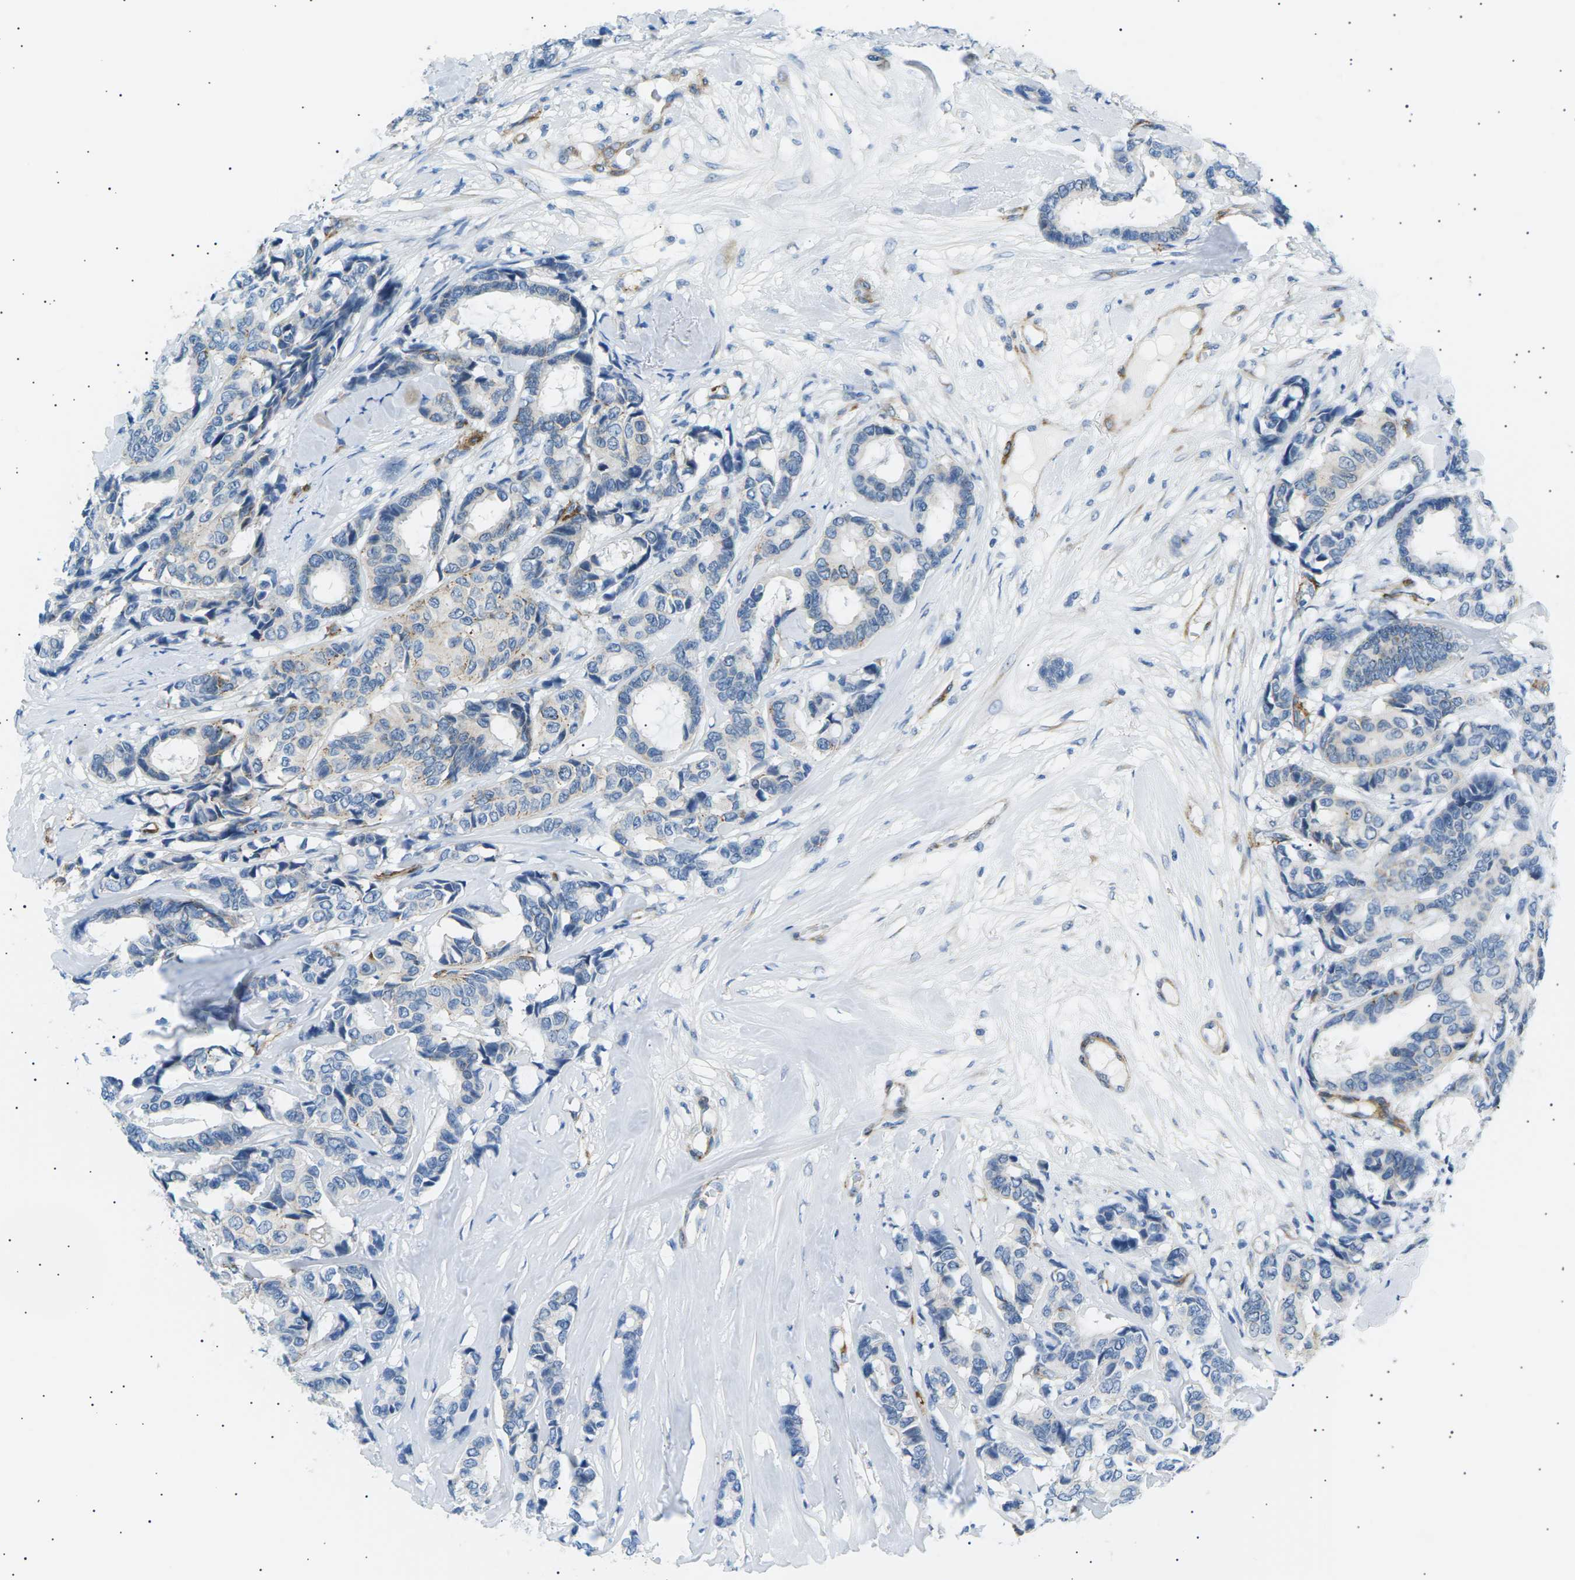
{"staining": {"intensity": "negative", "quantity": "none", "location": "none"}, "tissue": "breast cancer", "cell_type": "Tumor cells", "image_type": "cancer", "snomed": [{"axis": "morphology", "description": "Duct carcinoma"}, {"axis": "topography", "description": "Breast"}], "caption": "Immunohistochemistry photomicrograph of neoplastic tissue: human breast invasive ductal carcinoma stained with DAB (3,3'-diaminobenzidine) reveals no significant protein positivity in tumor cells.", "gene": "SEPTIN5", "patient": {"sex": "female", "age": 87}}